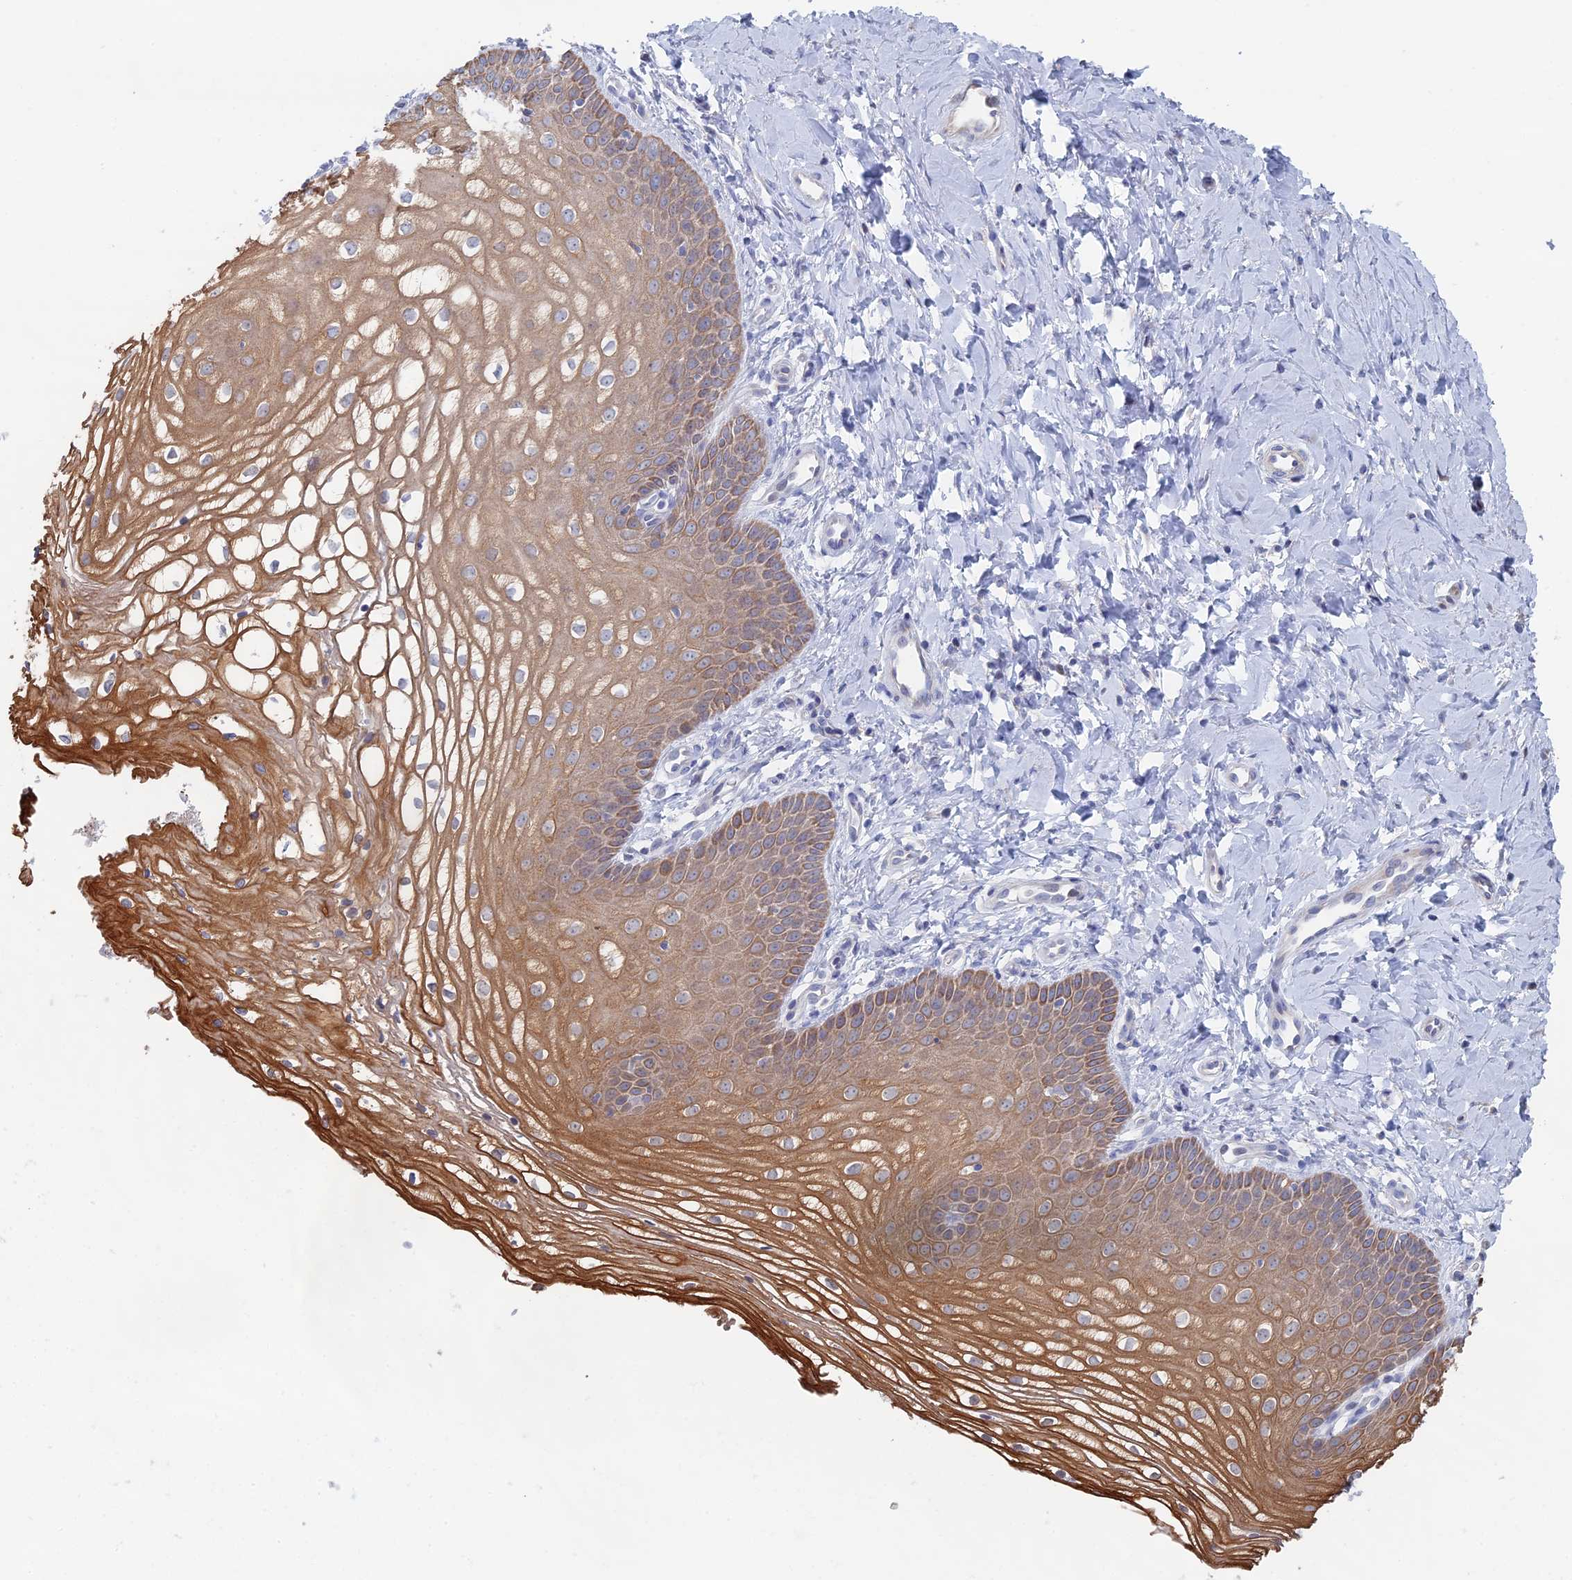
{"staining": {"intensity": "moderate", "quantity": ">75%", "location": "cytoplasmic/membranous"}, "tissue": "vagina", "cell_type": "Squamous epithelial cells", "image_type": "normal", "snomed": [{"axis": "morphology", "description": "Normal tissue, NOS"}, {"axis": "topography", "description": "Vagina"}], "caption": "Moderate cytoplasmic/membranous protein staining is present in approximately >75% of squamous epithelial cells in vagina.", "gene": "IL7", "patient": {"sex": "female", "age": 68}}